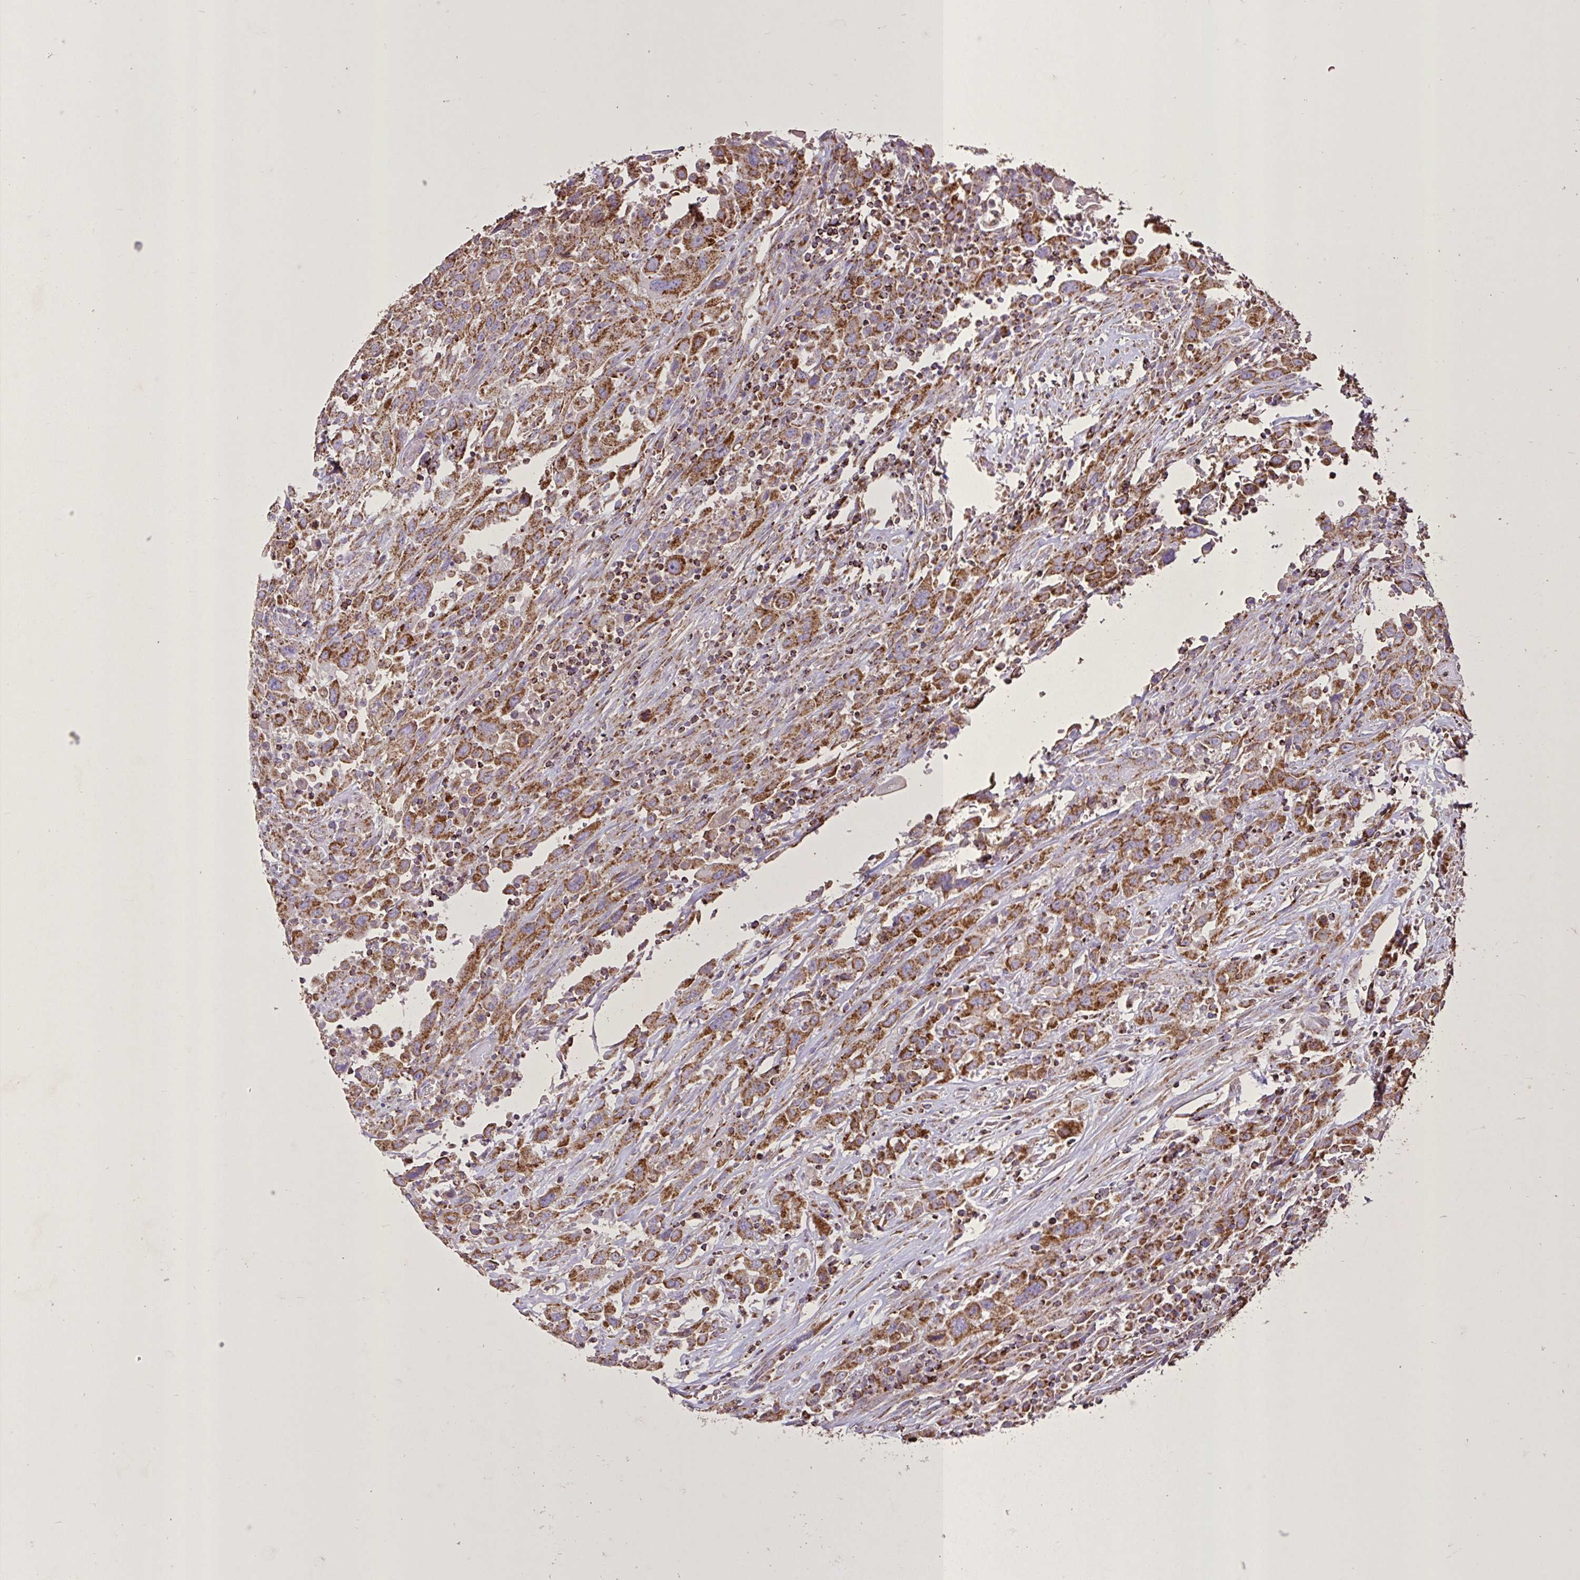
{"staining": {"intensity": "moderate", "quantity": ">75%", "location": "cytoplasmic/membranous"}, "tissue": "urothelial cancer", "cell_type": "Tumor cells", "image_type": "cancer", "snomed": [{"axis": "morphology", "description": "Urothelial carcinoma, High grade"}, {"axis": "topography", "description": "Urinary bladder"}], "caption": "Protein analysis of urothelial cancer tissue displays moderate cytoplasmic/membranous expression in about >75% of tumor cells.", "gene": "AGK", "patient": {"sex": "male", "age": 61}}